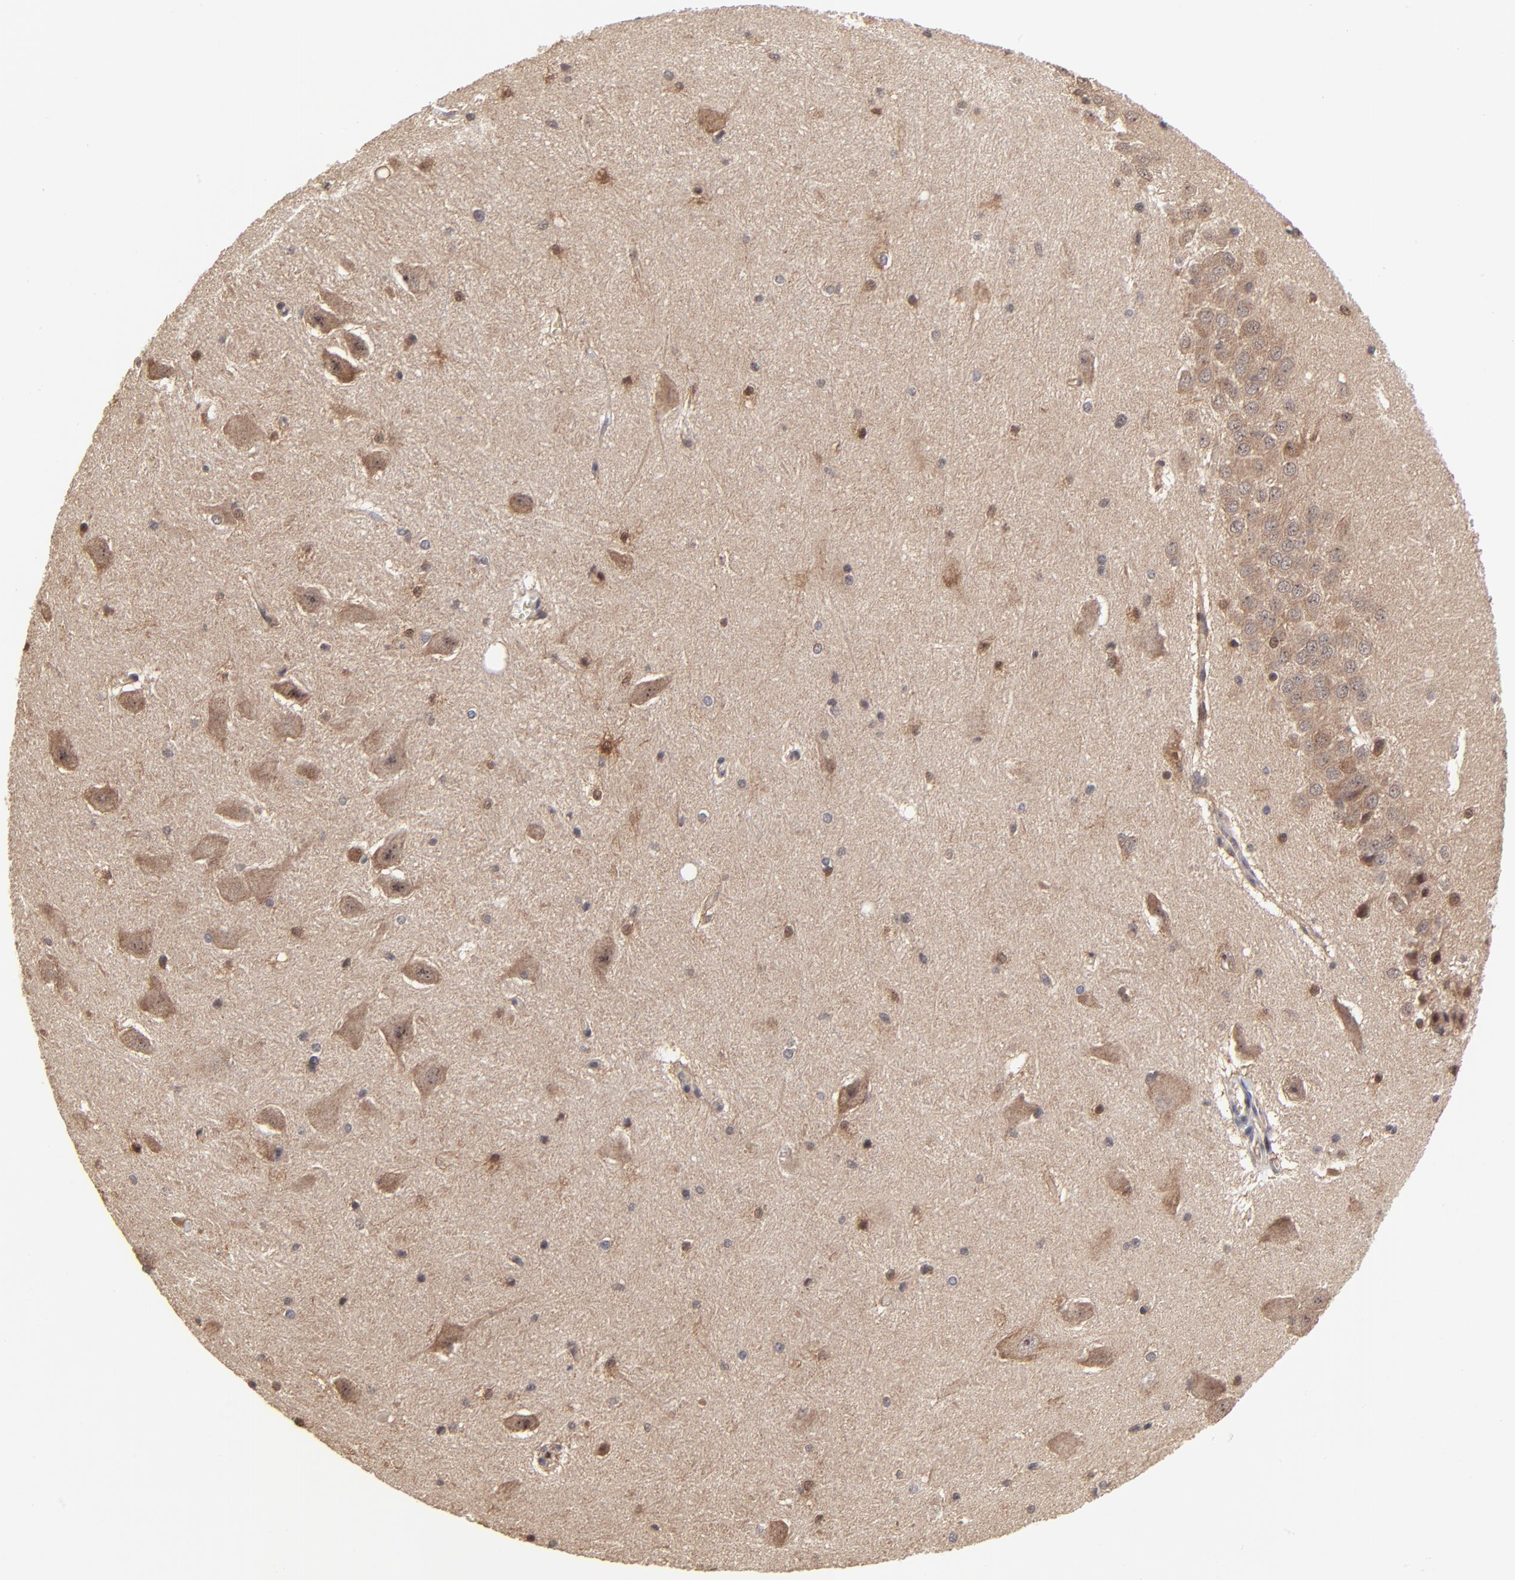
{"staining": {"intensity": "moderate", "quantity": "25%-75%", "location": "cytoplasmic/membranous"}, "tissue": "hippocampus", "cell_type": "Glial cells", "image_type": "normal", "snomed": [{"axis": "morphology", "description": "Normal tissue, NOS"}, {"axis": "topography", "description": "Hippocampus"}], "caption": "High-magnification brightfield microscopy of normal hippocampus stained with DAB (brown) and counterstained with hematoxylin (blue). glial cells exhibit moderate cytoplasmic/membranous positivity is present in approximately25%-75% of cells.", "gene": "FRMD8", "patient": {"sex": "female", "age": 19}}